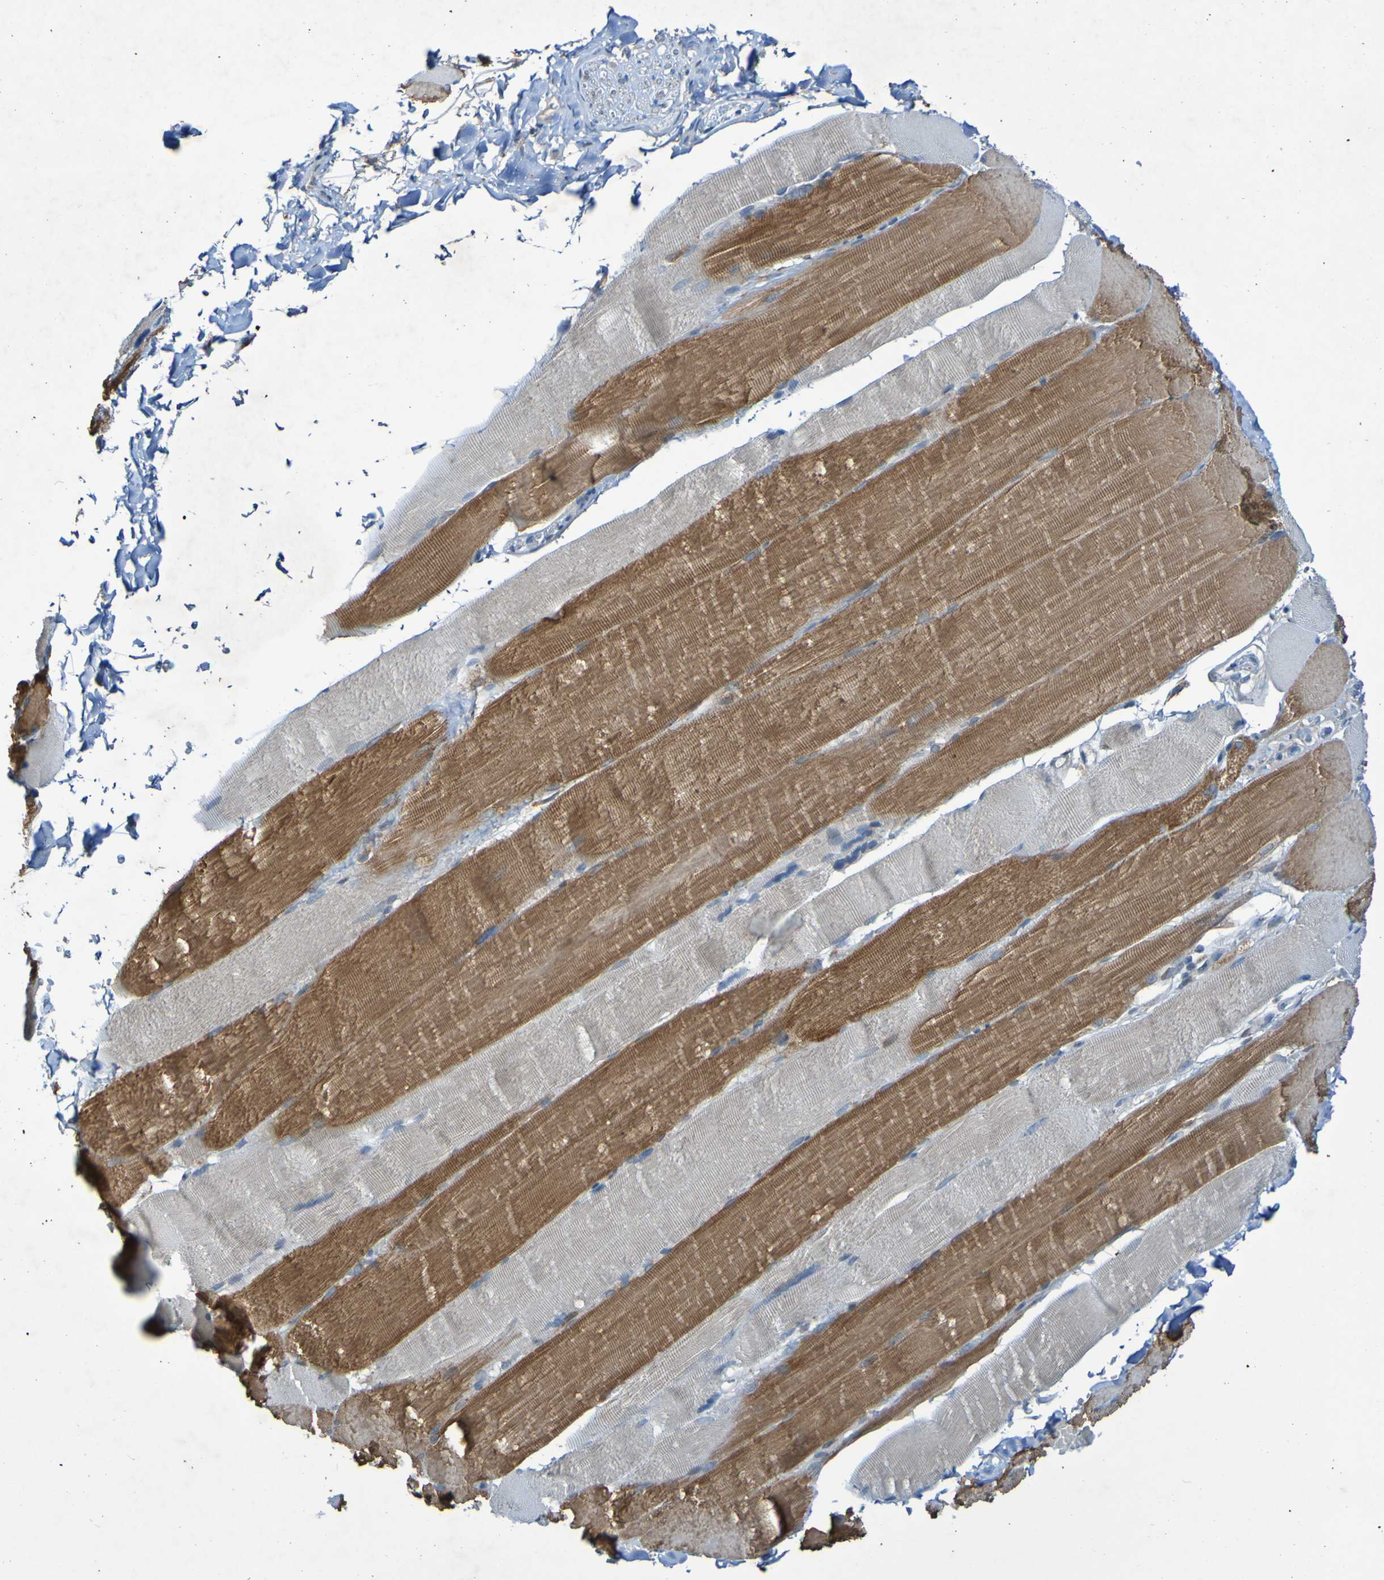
{"staining": {"intensity": "moderate", "quantity": ">75%", "location": "cytoplasmic/membranous"}, "tissue": "skeletal muscle", "cell_type": "Myocytes", "image_type": "normal", "snomed": [{"axis": "morphology", "description": "Normal tissue, NOS"}, {"axis": "topography", "description": "Skin"}, {"axis": "topography", "description": "Skeletal muscle"}], "caption": "Human skeletal muscle stained with a brown dye demonstrates moderate cytoplasmic/membranous positive staining in about >75% of myocytes.", "gene": "CCDC51", "patient": {"sex": "male", "age": 83}}